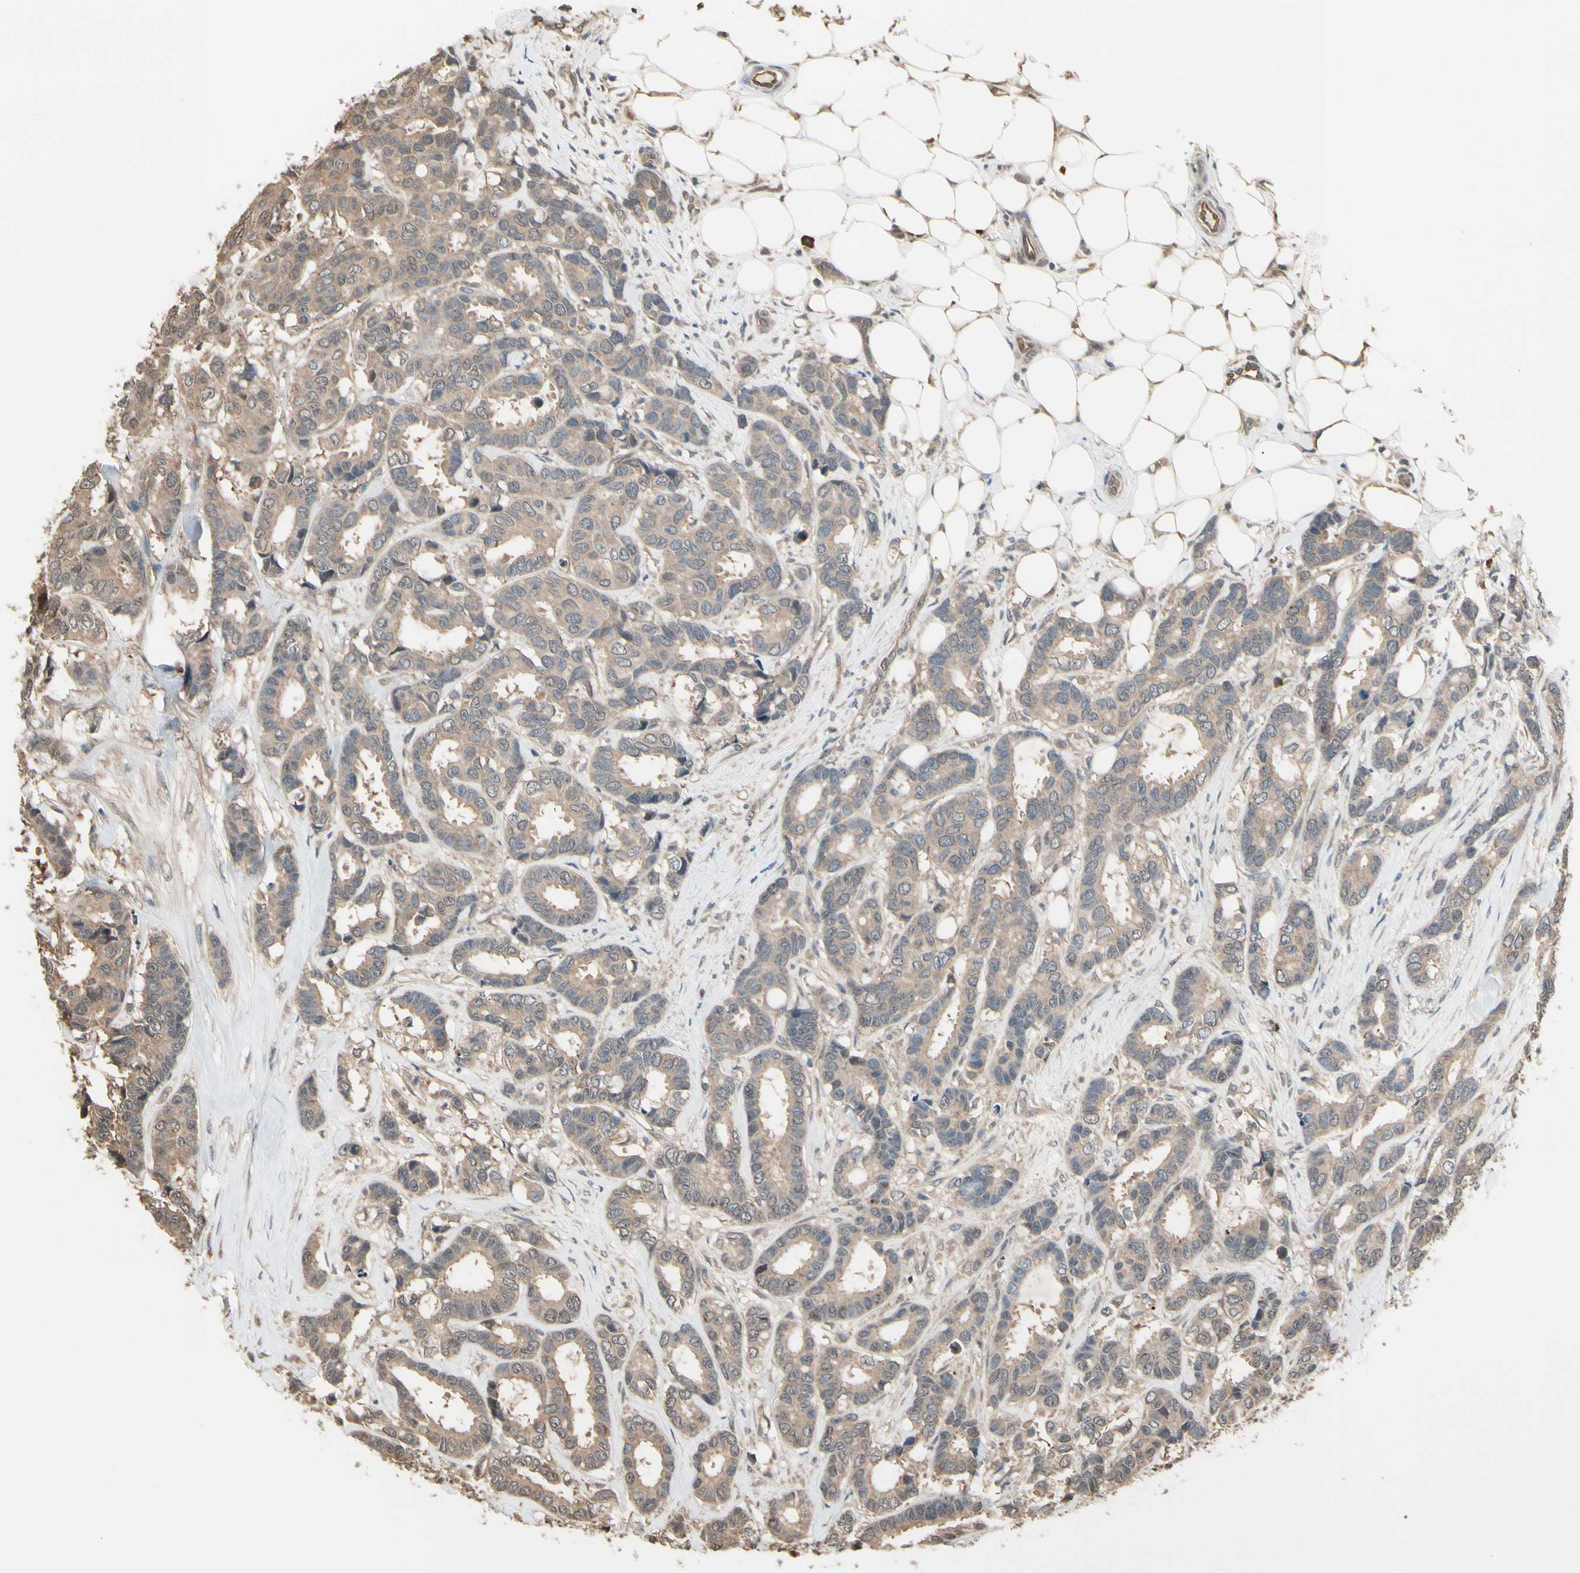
{"staining": {"intensity": "weak", "quantity": ">75%", "location": "cytoplasmic/membranous"}, "tissue": "breast cancer", "cell_type": "Tumor cells", "image_type": "cancer", "snomed": [{"axis": "morphology", "description": "Duct carcinoma"}, {"axis": "topography", "description": "Breast"}], "caption": "Human breast cancer (intraductal carcinoma) stained with a brown dye demonstrates weak cytoplasmic/membranous positive positivity in about >75% of tumor cells.", "gene": "PNPLA7", "patient": {"sex": "female", "age": 87}}